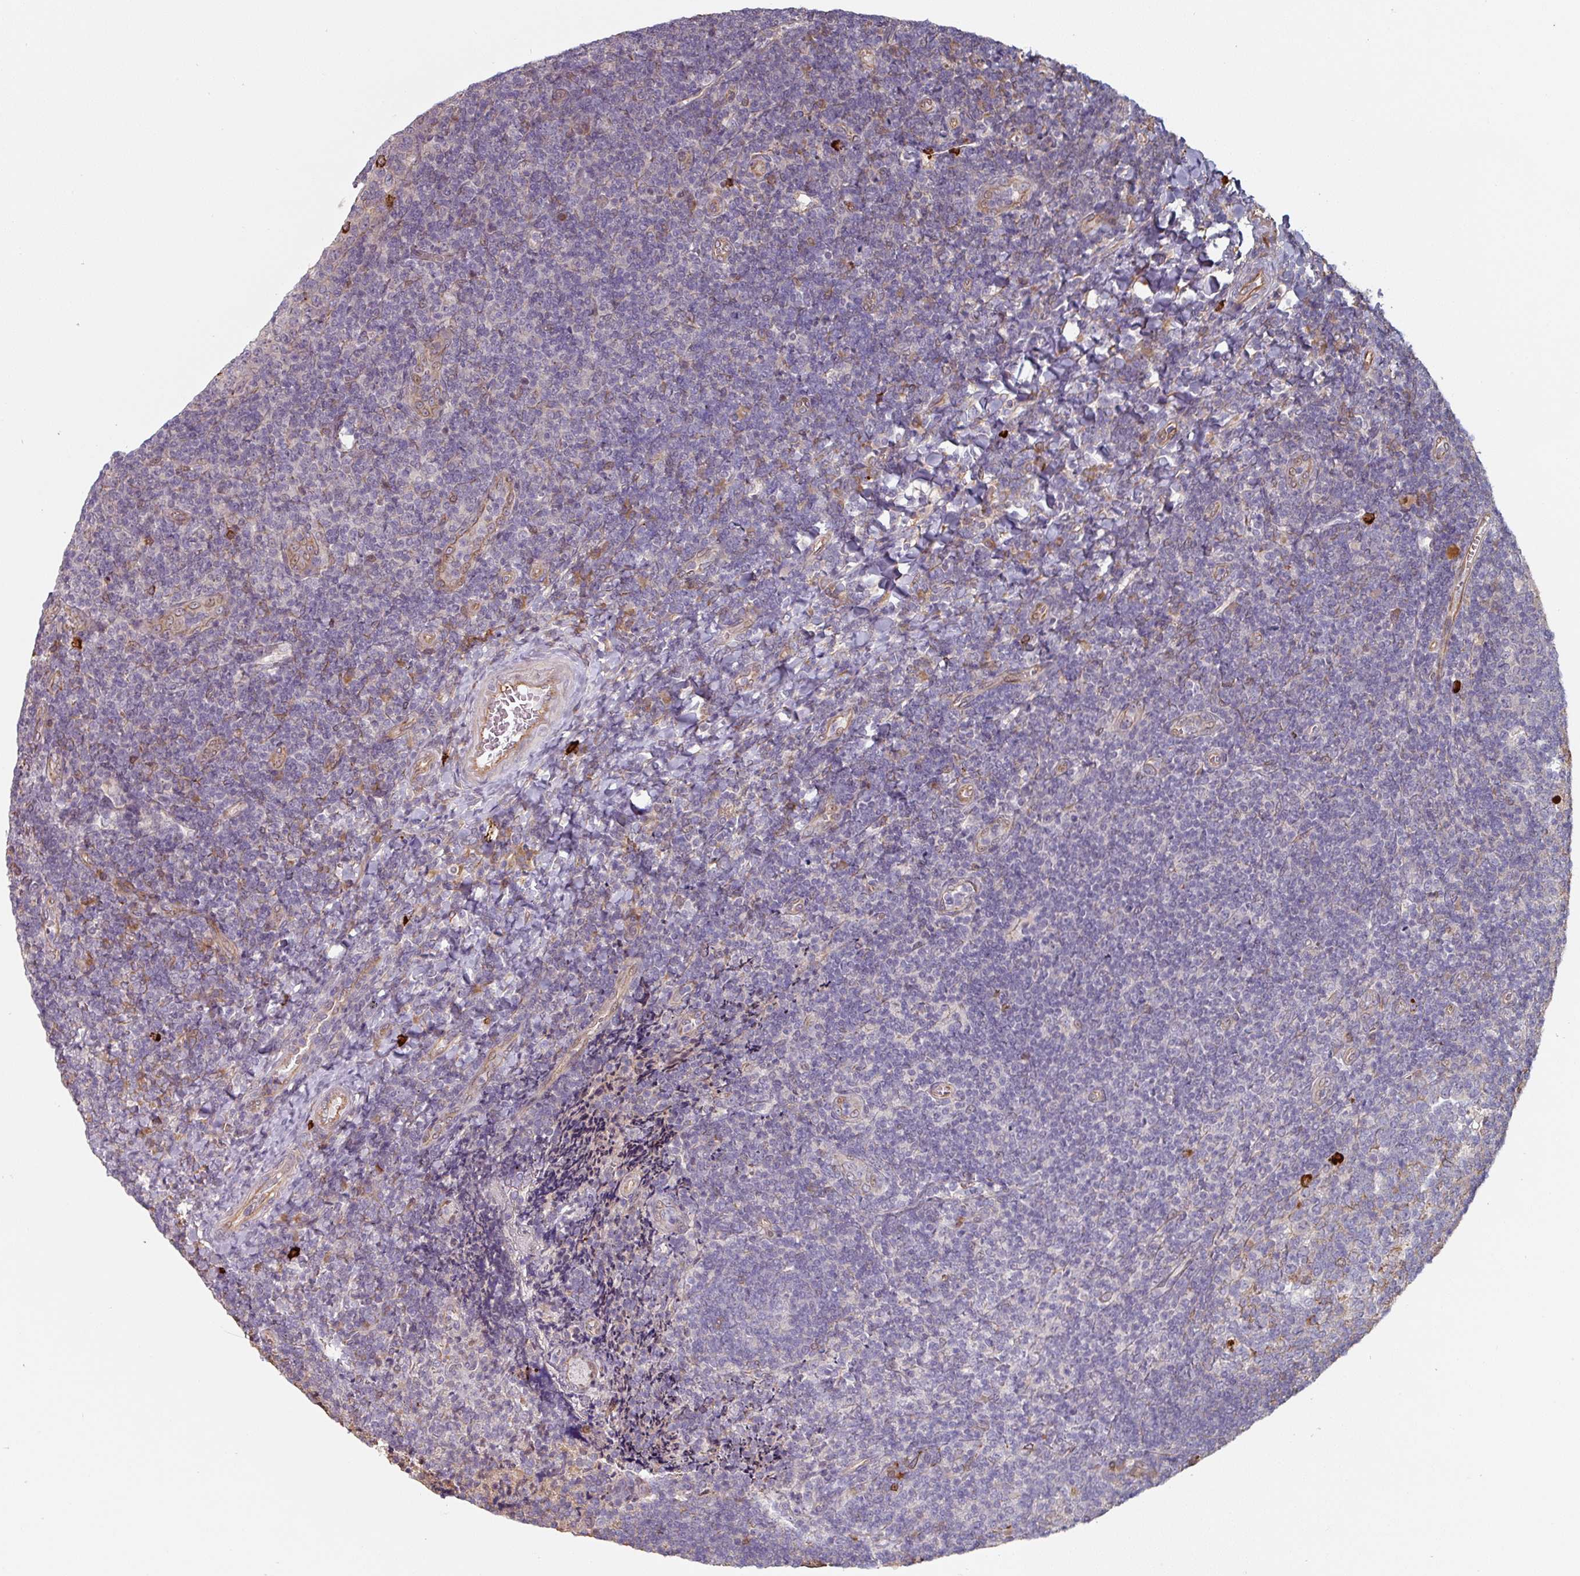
{"staining": {"intensity": "negative", "quantity": "none", "location": "none"}, "tissue": "tonsil", "cell_type": "Germinal center cells", "image_type": "normal", "snomed": [{"axis": "morphology", "description": "Normal tissue, NOS"}, {"axis": "topography", "description": "Tonsil"}], "caption": "This is an immunohistochemistry (IHC) image of benign human tonsil. There is no expression in germinal center cells.", "gene": "CEP78", "patient": {"sex": "male", "age": 17}}